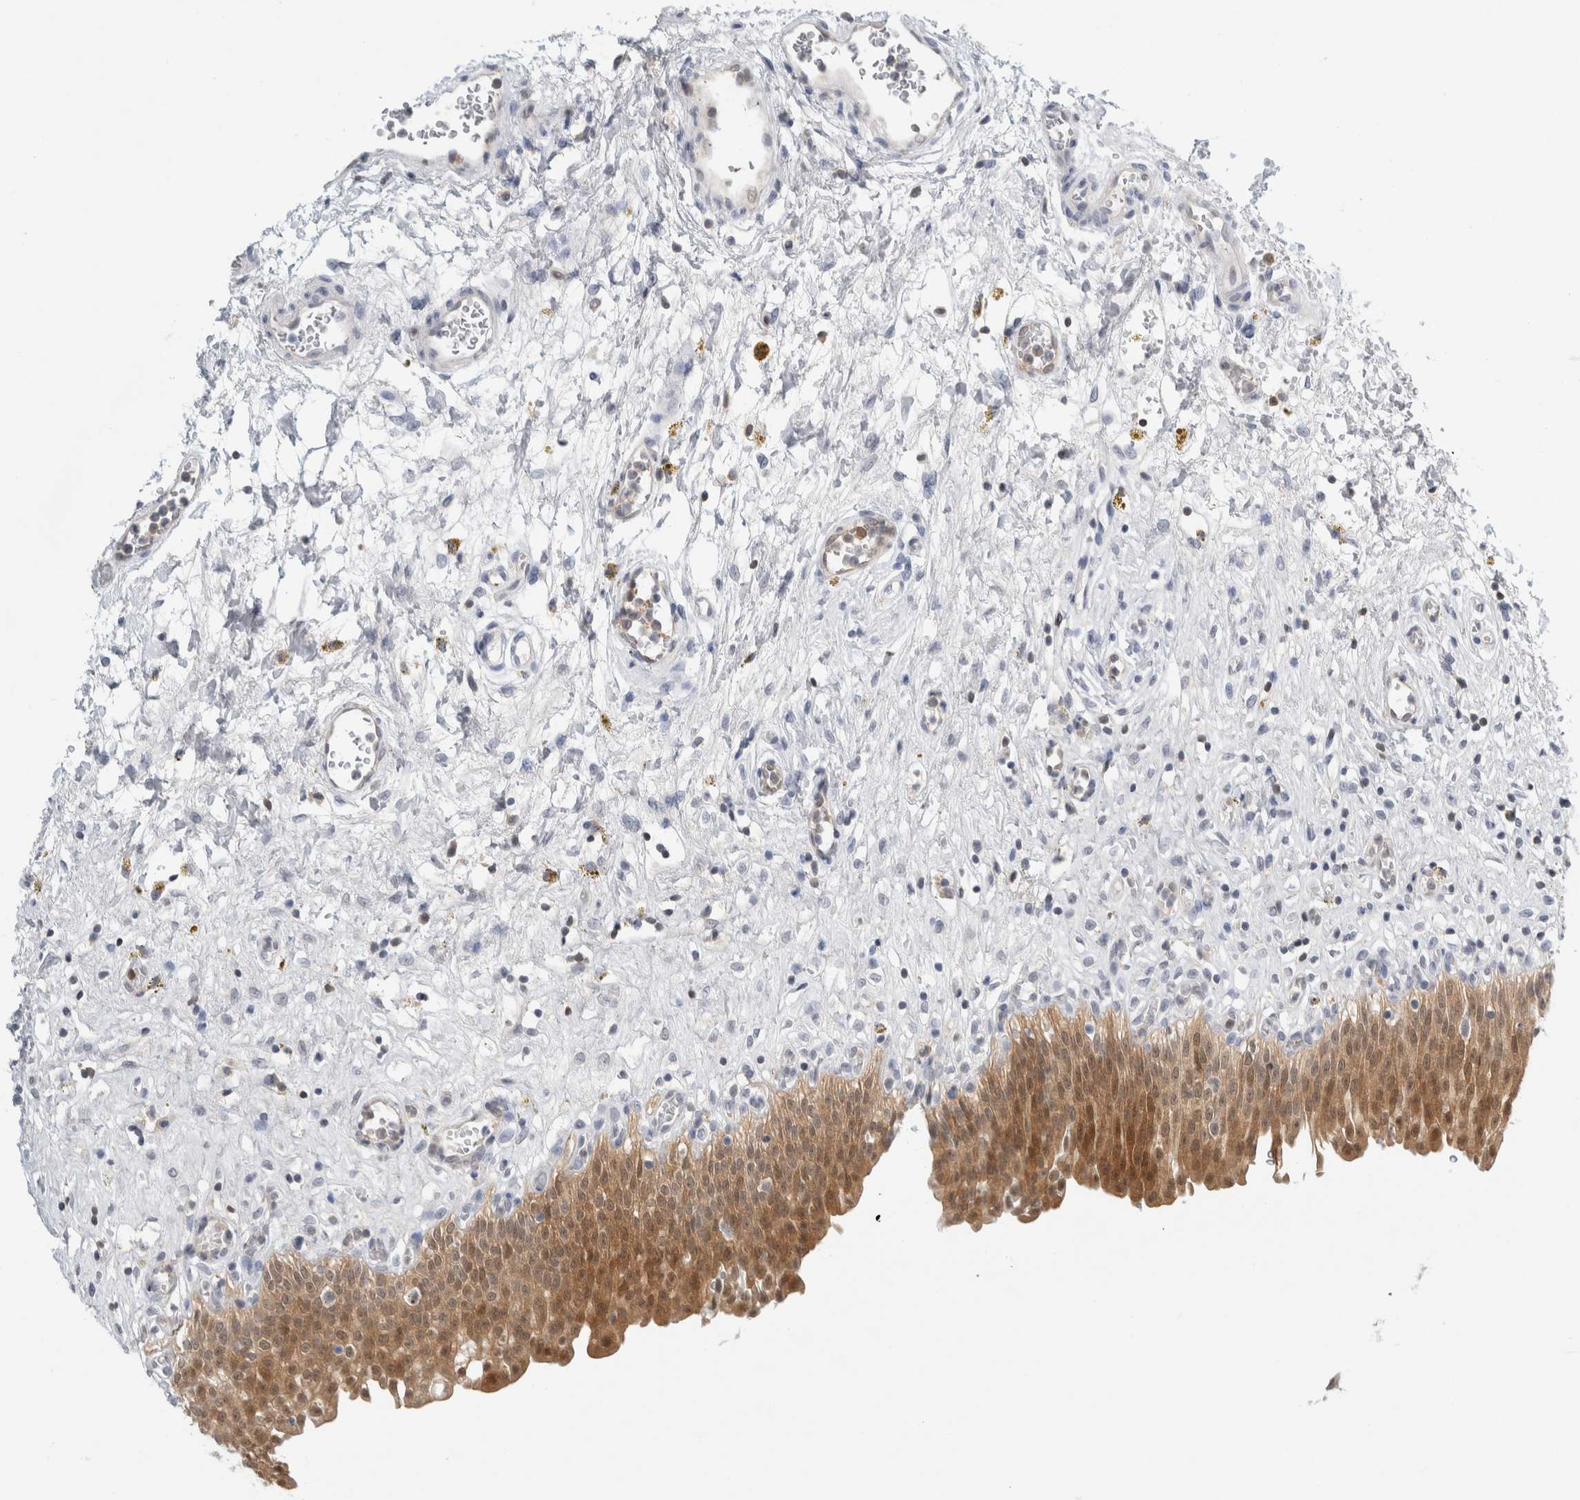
{"staining": {"intensity": "strong", "quantity": "25%-75%", "location": "cytoplasmic/membranous,nuclear"}, "tissue": "urinary bladder", "cell_type": "Urothelial cells", "image_type": "normal", "snomed": [{"axis": "morphology", "description": "Urothelial carcinoma, High grade"}, {"axis": "topography", "description": "Urinary bladder"}], "caption": "Urinary bladder stained with DAB immunohistochemistry displays high levels of strong cytoplasmic/membranous,nuclear staining in about 25%-75% of urothelial cells. (brown staining indicates protein expression, while blue staining denotes nuclei).", "gene": "CASP6", "patient": {"sex": "male", "age": 46}}